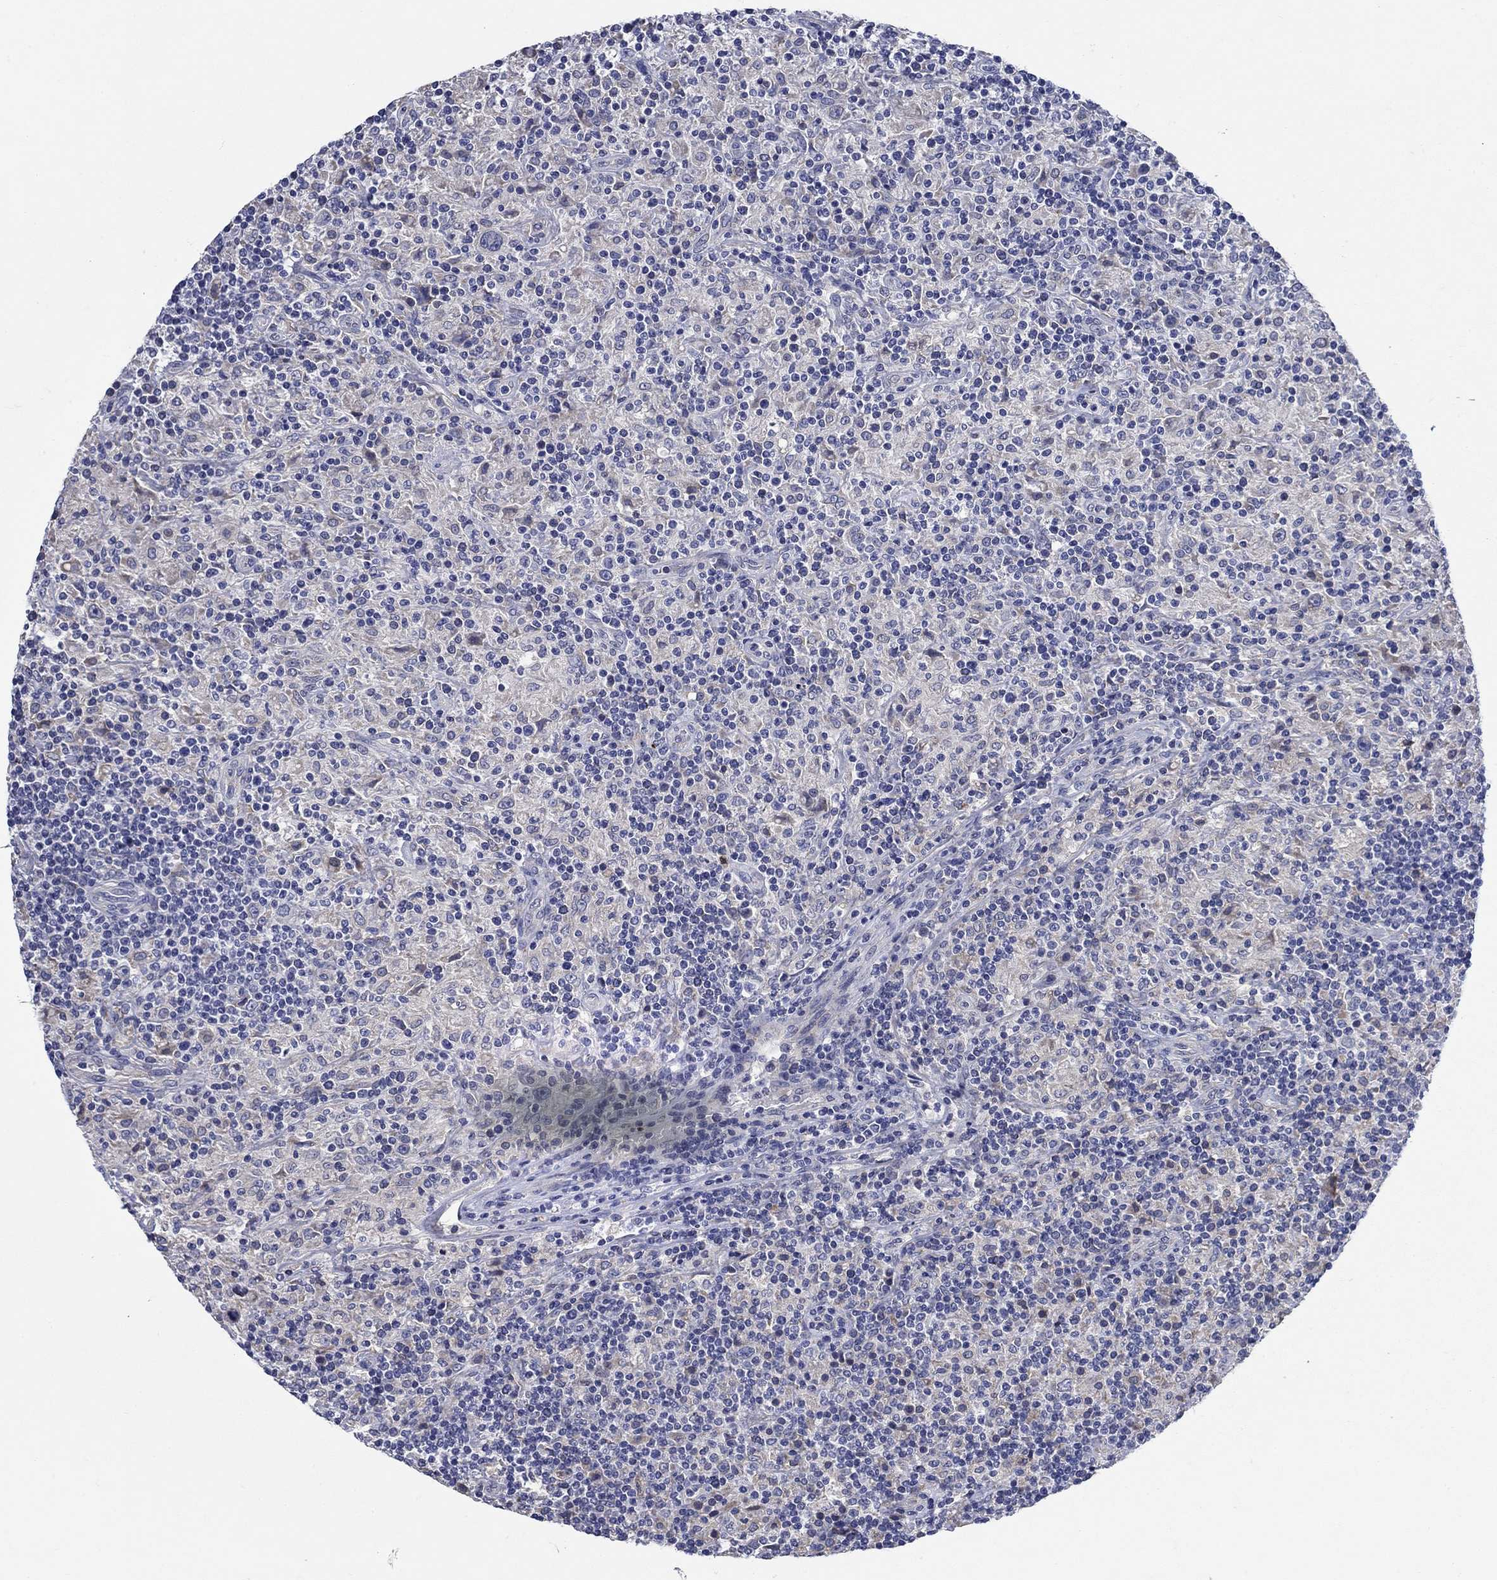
{"staining": {"intensity": "negative", "quantity": "none", "location": "none"}, "tissue": "lymphoma", "cell_type": "Tumor cells", "image_type": "cancer", "snomed": [{"axis": "morphology", "description": "Hodgkin's disease, NOS"}, {"axis": "topography", "description": "Lymph node"}], "caption": "Tumor cells are negative for brown protein staining in Hodgkin's disease.", "gene": "SULT2B1", "patient": {"sex": "male", "age": 70}}